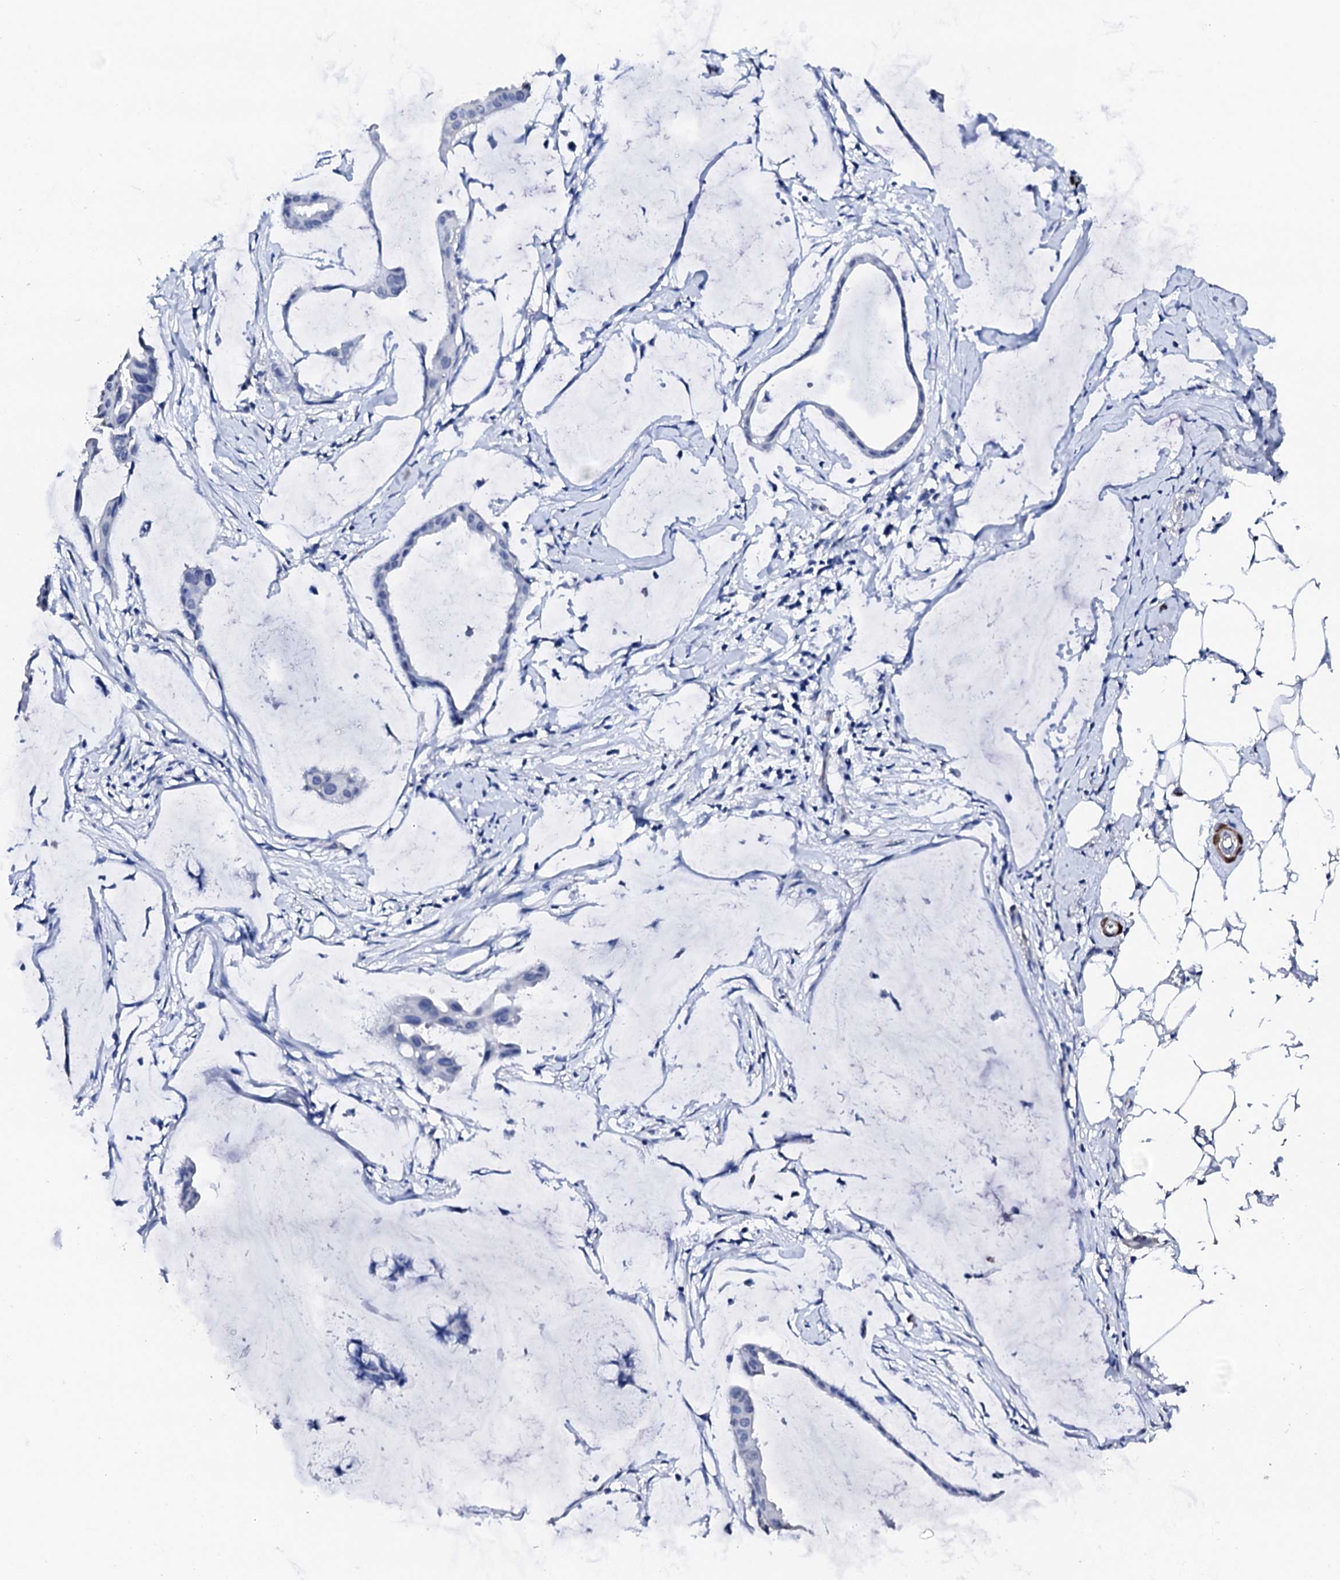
{"staining": {"intensity": "negative", "quantity": "none", "location": "none"}, "tissue": "ovarian cancer", "cell_type": "Tumor cells", "image_type": "cancer", "snomed": [{"axis": "morphology", "description": "Cystadenocarcinoma, mucinous, NOS"}, {"axis": "topography", "description": "Ovary"}], "caption": "Tumor cells show no significant protein expression in ovarian mucinous cystadenocarcinoma. (DAB IHC, high magnification).", "gene": "NRIP2", "patient": {"sex": "female", "age": 73}}